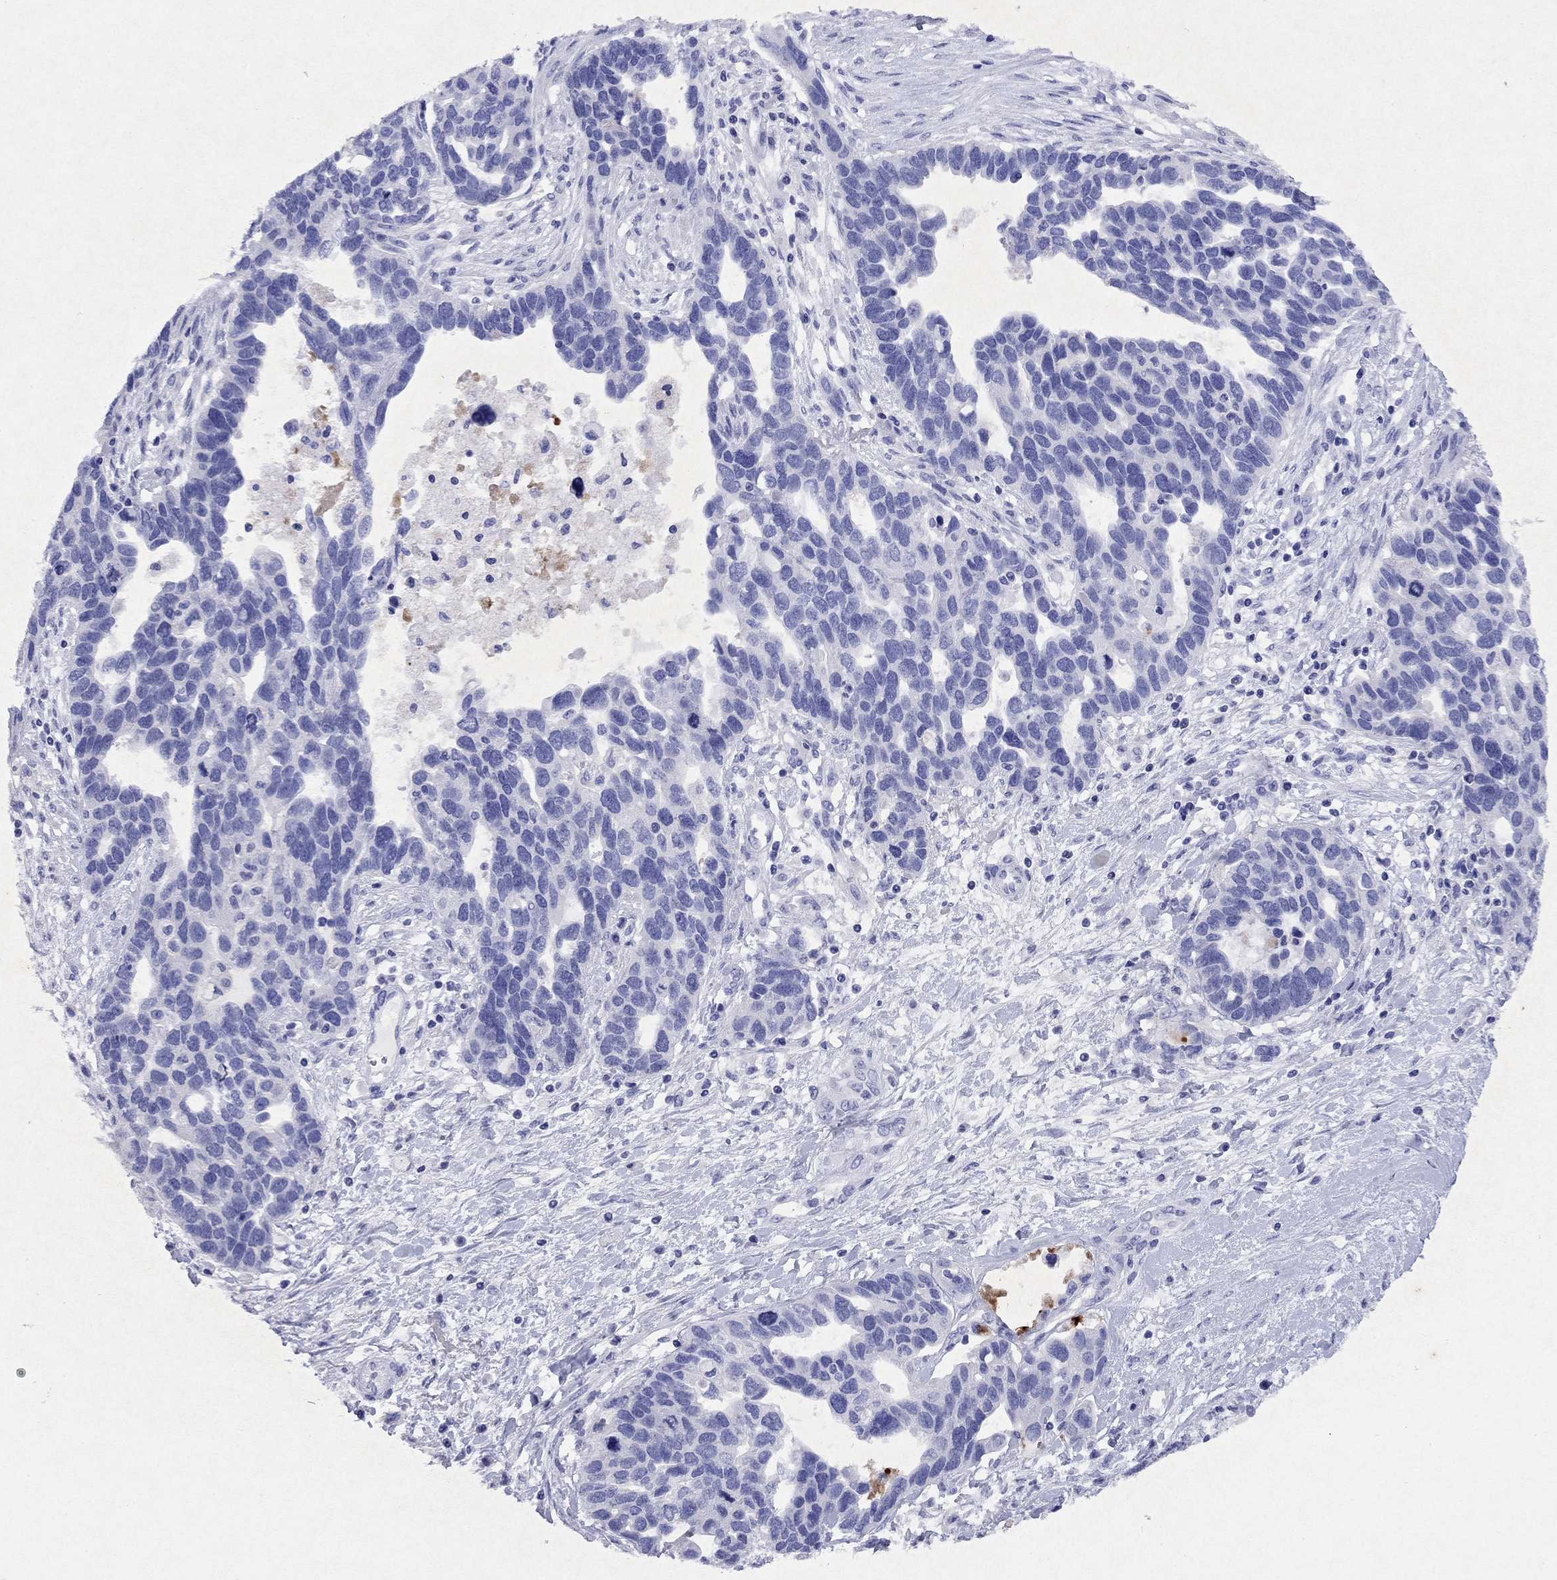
{"staining": {"intensity": "negative", "quantity": "none", "location": "none"}, "tissue": "ovarian cancer", "cell_type": "Tumor cells", "image_type": "cancer", "snomed": [{"axis": "morphology", "description": "Cystadenocarcinoma, serous, NOS"}, {"axis": "topography", "description": "Ovary"}], "caption": "High power microscopy micrograph of an immunohistochemistry histopathology image of serous cystadenocarcinoma (ovarian), revealing no significant positivity in tumor cells. (DAB IHC visualized using brightfield microscopy, high magnification).", "gene": "ARMC12", "patient": {"sex": "female", "age": 54}}